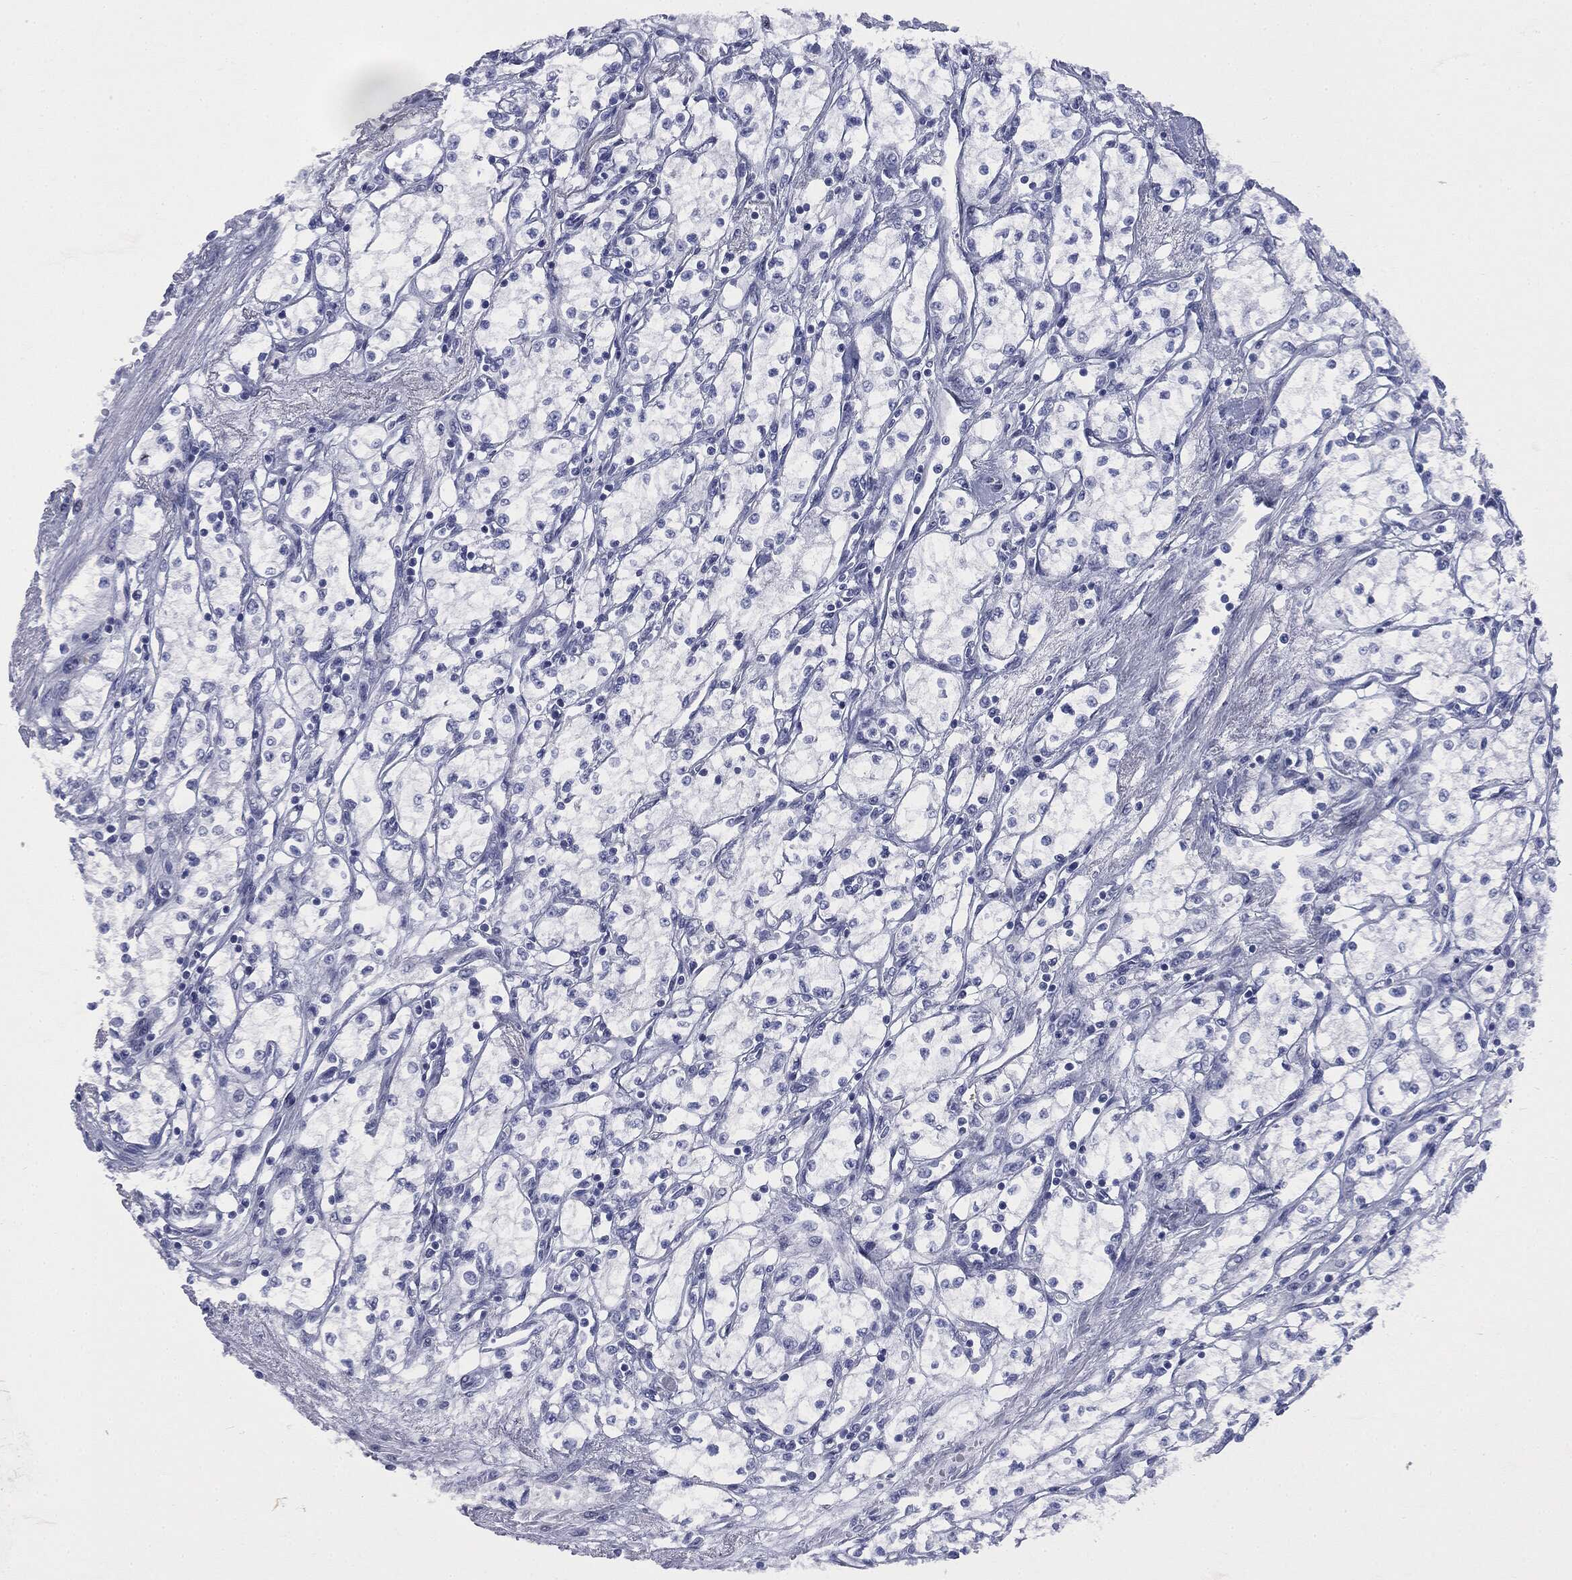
{"staining": {"intensity": "negative", "quantity": "none", "location": "none"}, "tissue": "renal cancer", "cell_type": "Tumor cells", "image_type": "cancer", "snomed": [{"axis": "morphology", "description": "Adenocarcinoma, NOS"}, {"axis": "topography", "description": "Kidney"}], "caption": "This is a photomicrograph of immunohistochemistry (IHC) staining of adenocarcinoma (renal), which shows no positivity in tumor cells.", "gene": "ATP2A1", "patient": {"sex": "male", "age": 59}}